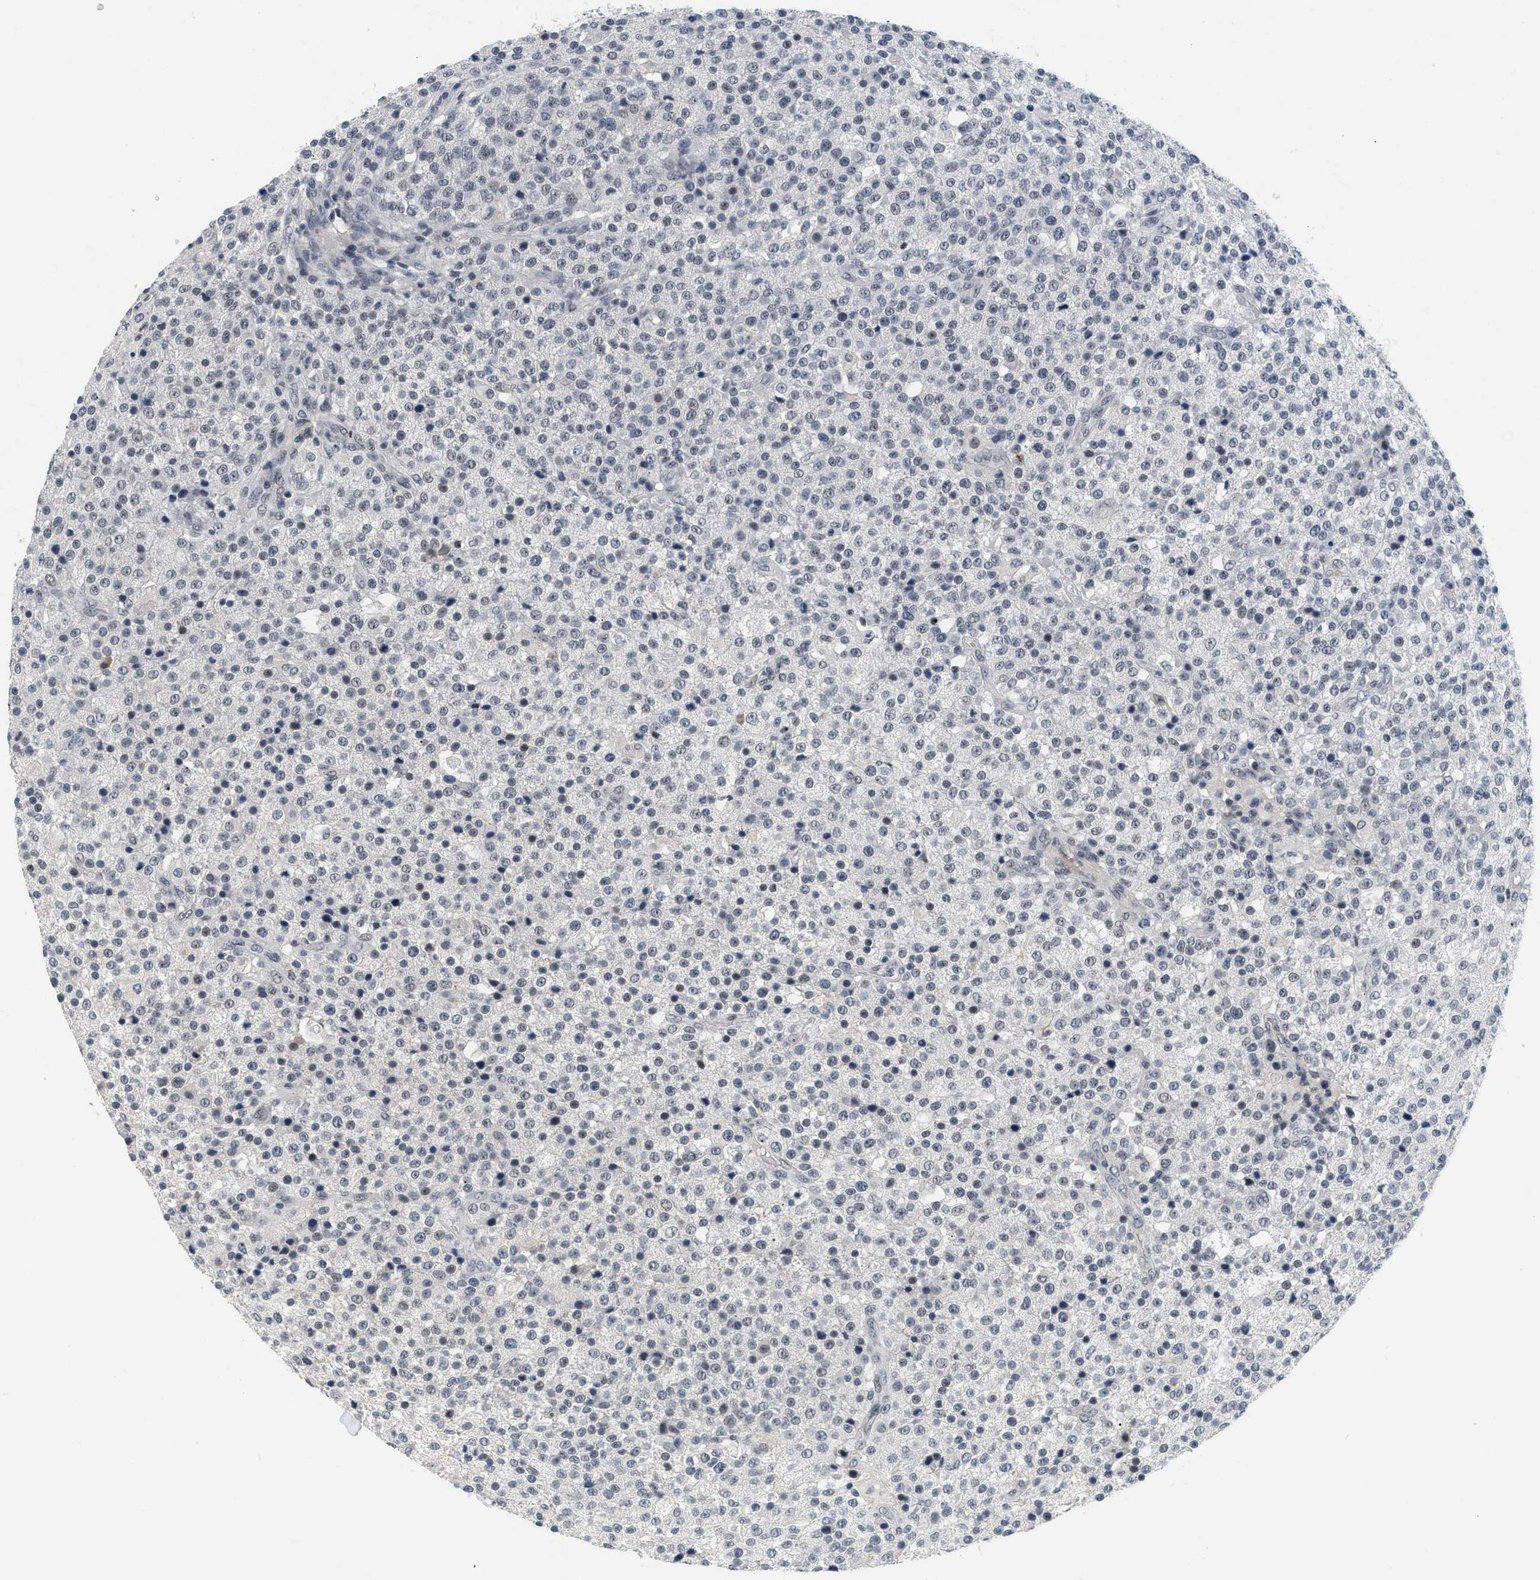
{"staining": {"intensity": "weak", "quantity": "<25%", "location": "nuclear"}, "tissue": "testis cancer", "cell_type": "Tumor cells", "image_type": "cancer", "snomed": [{"axis": "morphology", "description": "Seminoma, NOS"}, {"axis": "topography", "description": "Testis"}], "caption": "There is no significant staining in tumor cells of testis cancer. (DAB (3,3'-diaminobenzidine) immunohistochemistry with hematoxylin counter stain).", "gene": "MZF1", "patient": {"sex": "male", "age": 59}}